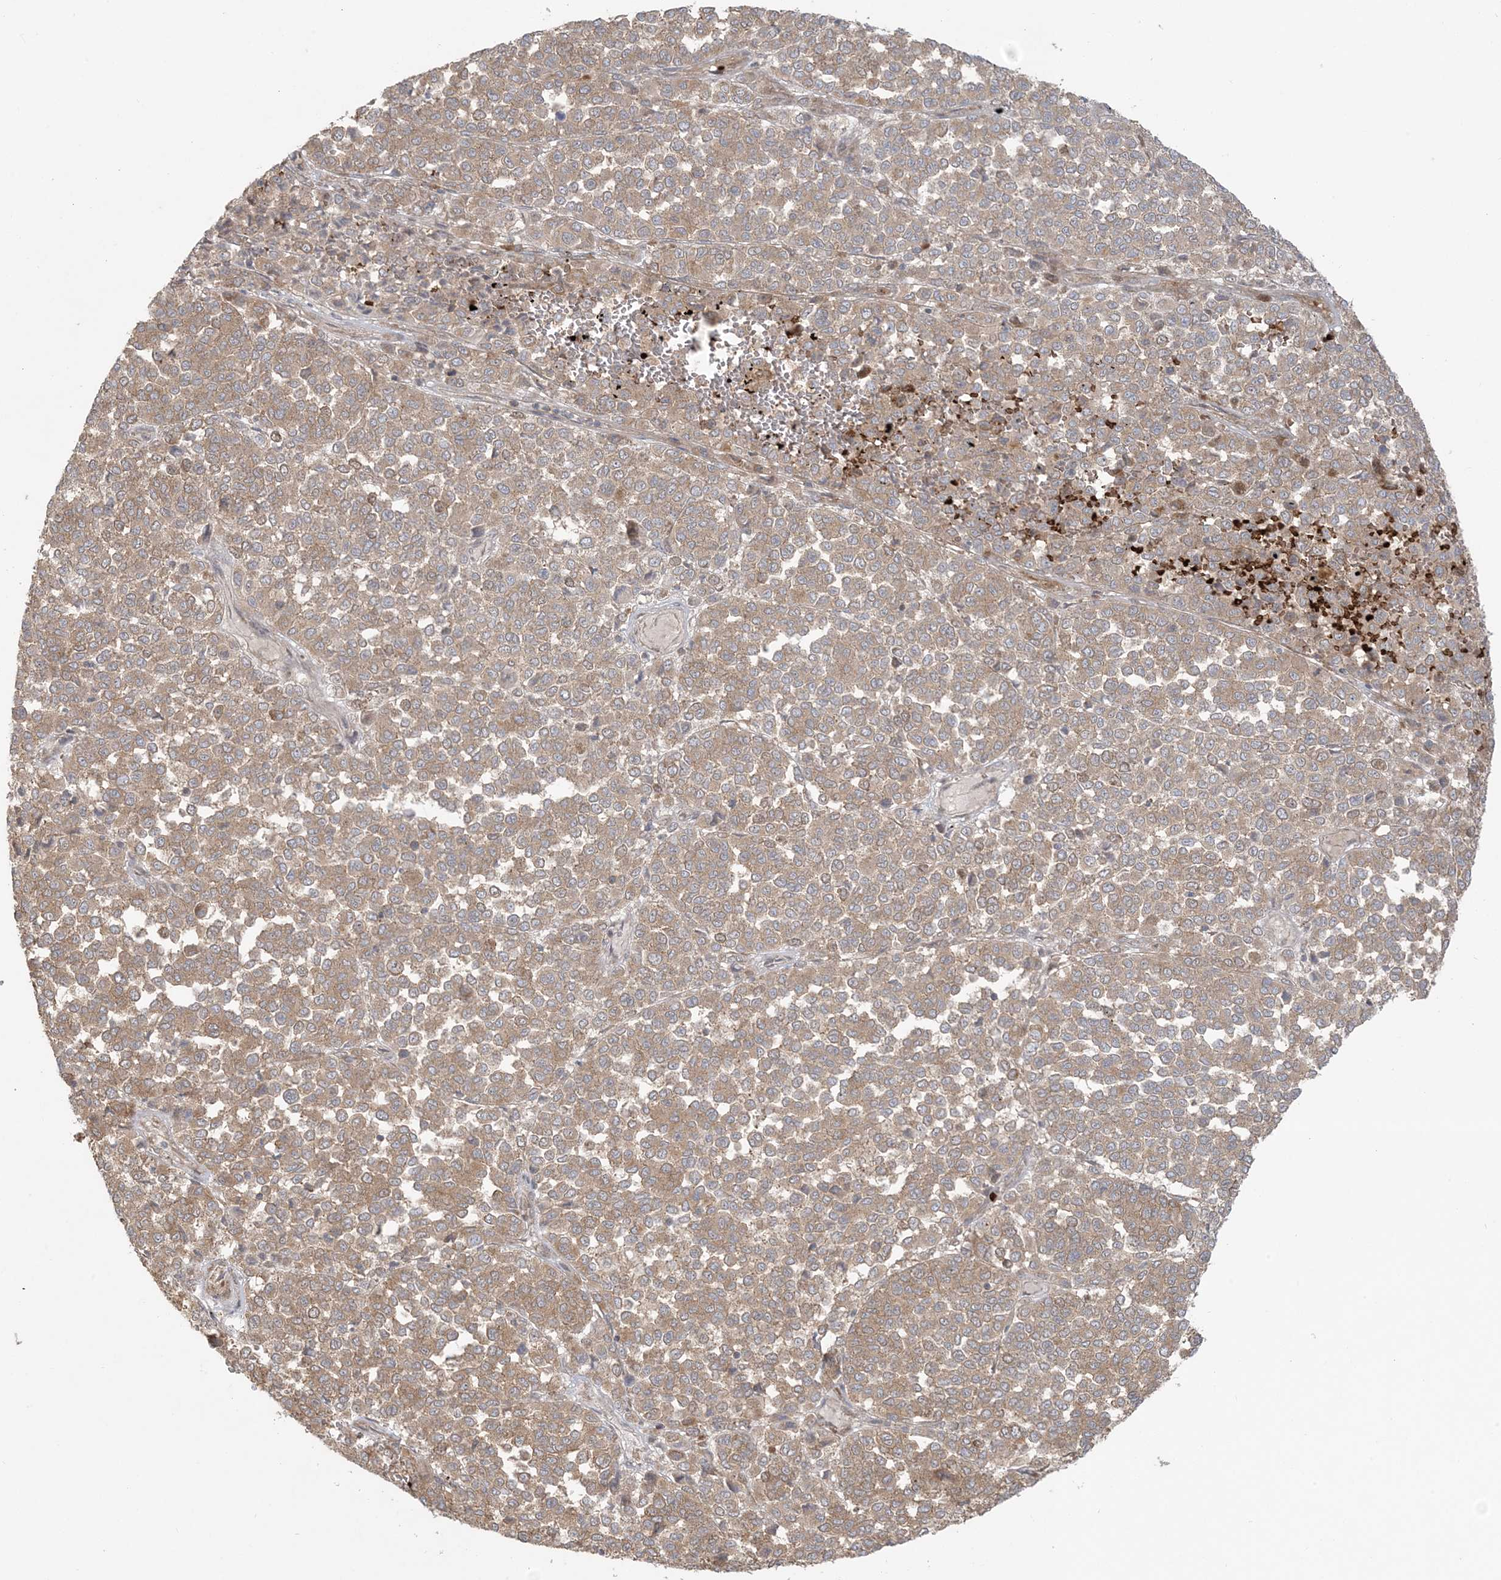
{"staining": {"intensity": "weak", "quantity": ">75%", "location": "cytoplasmic/membranous"}, "tissue": "melanoma", "cell_type": "Tumor cells", "image_type": "cancer", "snomed": [{"axis": "morphology", "description": "Malignant melanoma, Metastatic site"}, {"axis": "topography", "description": "Pancreas"}], "caption": "IHC (DAB) staining of human malignant melanoma (metastatic site) reveals weak cytoplasmic/membranous protein staining in about >75% of tumor cells. (DAB (3,3'-diaminobenzidine) IHC with brightfield microscopy, high magnification).", "gene": "ABCF3", "patient": {"sex": "female", "age": 30}}